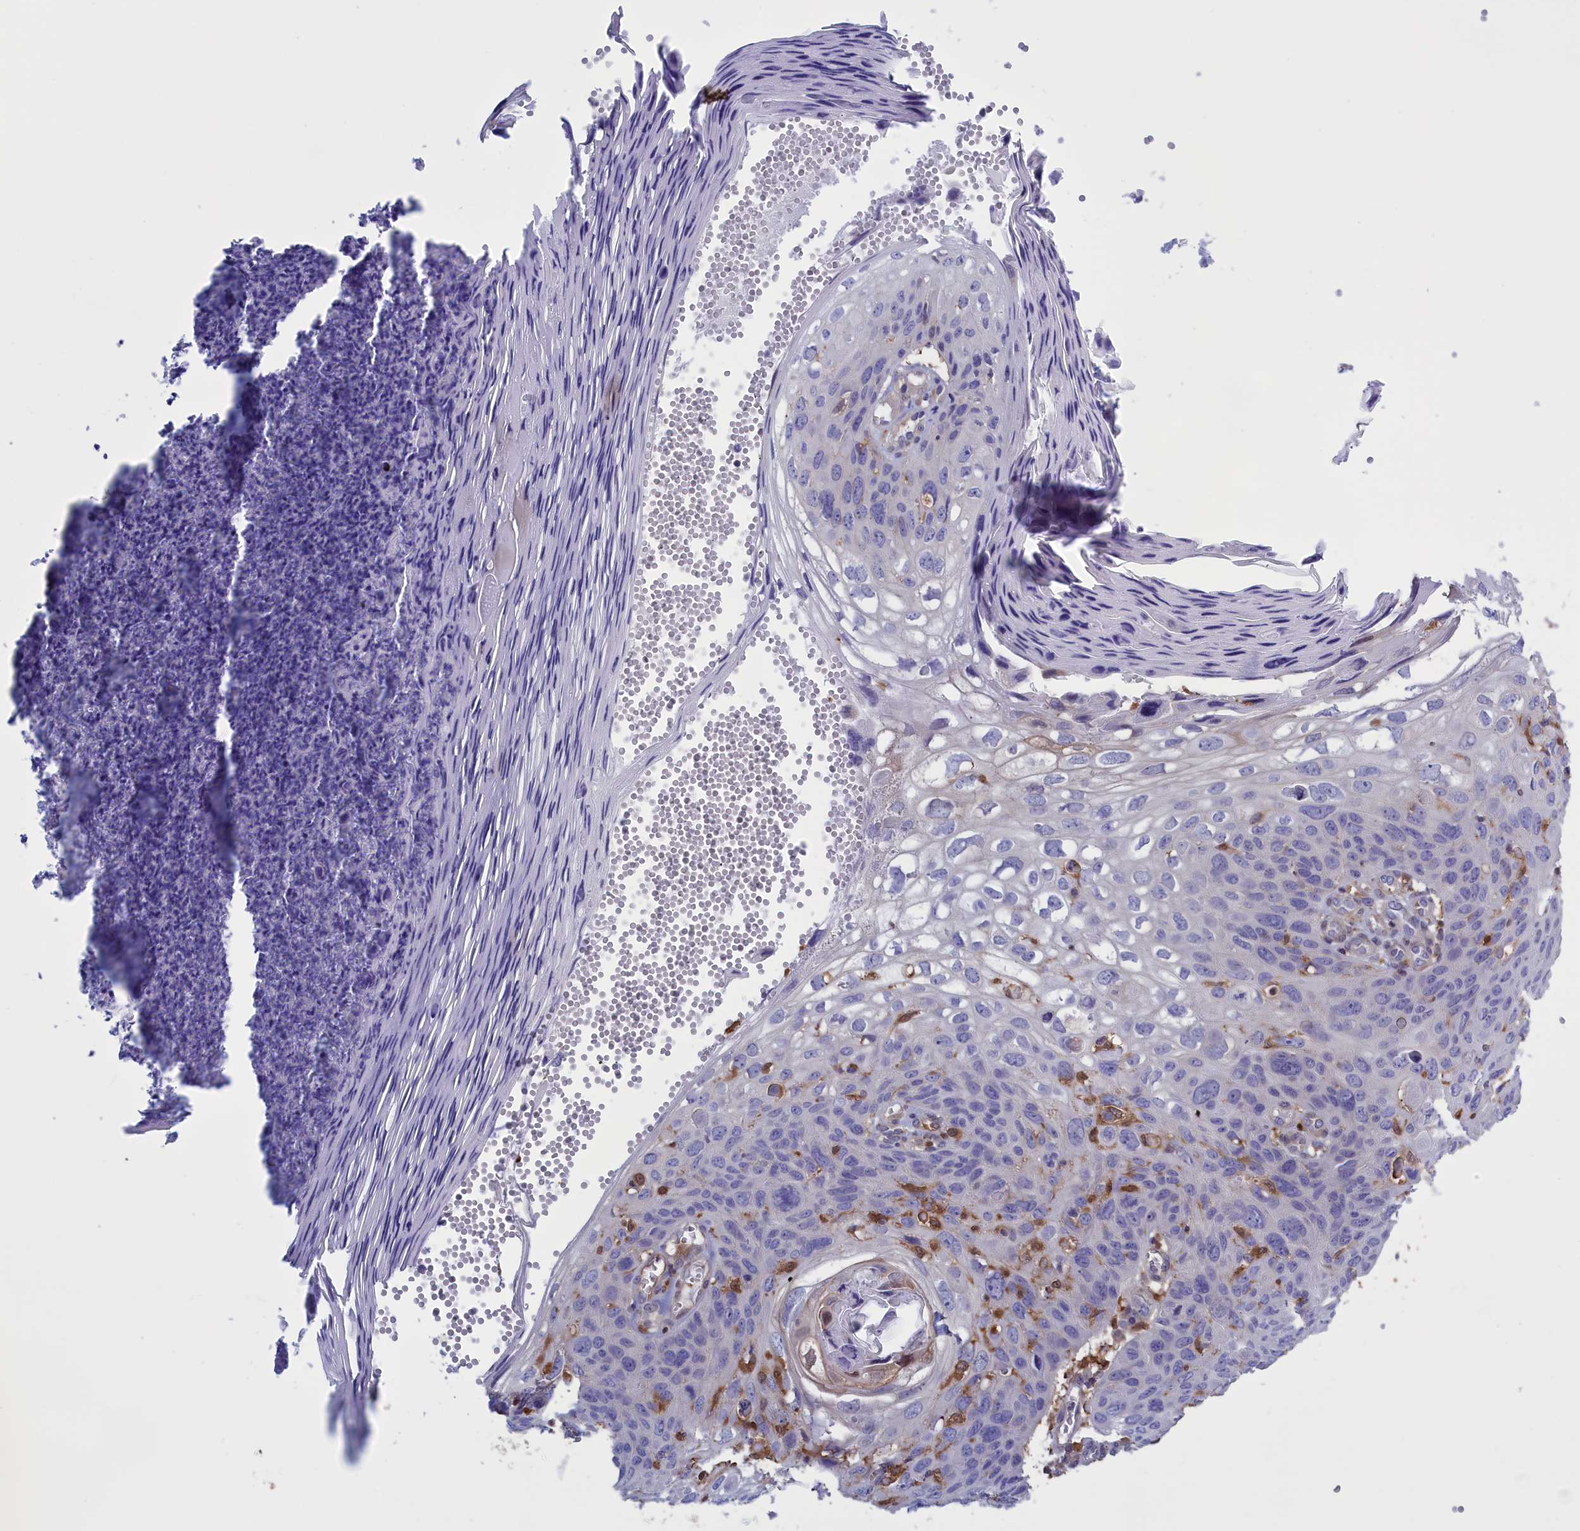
{"staining": {"intensity": "negative", "quantity": "none", "location": "none"}, "tissue": "skin cancer", "cell_type": "Tumor cells", "image_type": "cancer", "snomed": [{"axis": "morphology", "description": "Squamous cell carcinoma, NOS"}, {"axis": "topography", "description": "Skin"}], "caption": "This is a histopathology image of immunohistochemistry (IHC) staining of squamous cell carcinoma (skin), which shows no staining in tumor cells.", "gene": "ARHGAP18", "patient": {"sex": "female", "age": 90}}